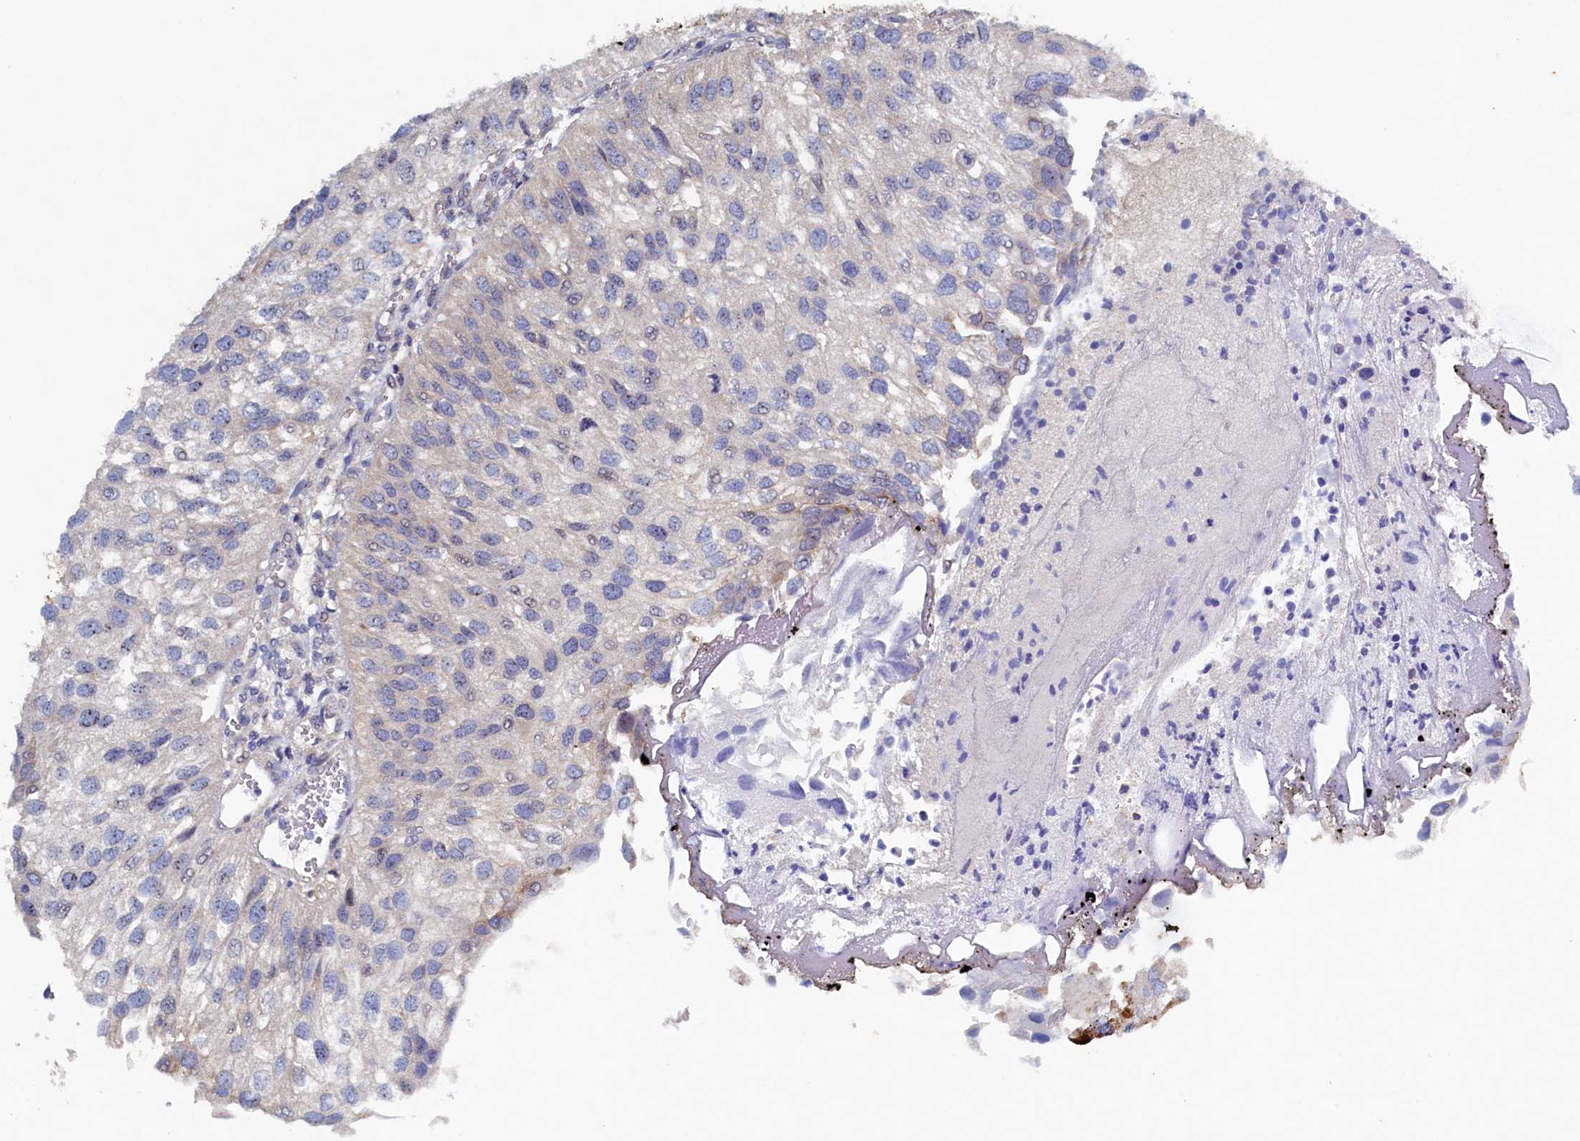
{"staining": {"intensity": "weak", "quantity": "<25%", "location": "nuclear"}, "tissue": "urothelial cancer", "cell_type": "Tumor cells", "image_type": "cancer", "snomed": [{"axis": "morphology", "description": "Urothelial carcinoma, Low grade"}, {"axis": "topography", "description": "Urinary bladder"}], "caption": "Histopathology image shows no significant protein staining in tumor cells of urothelial cancer.", "gene": "CBLIF", "patient": {"sex": "female", "age": 89}}